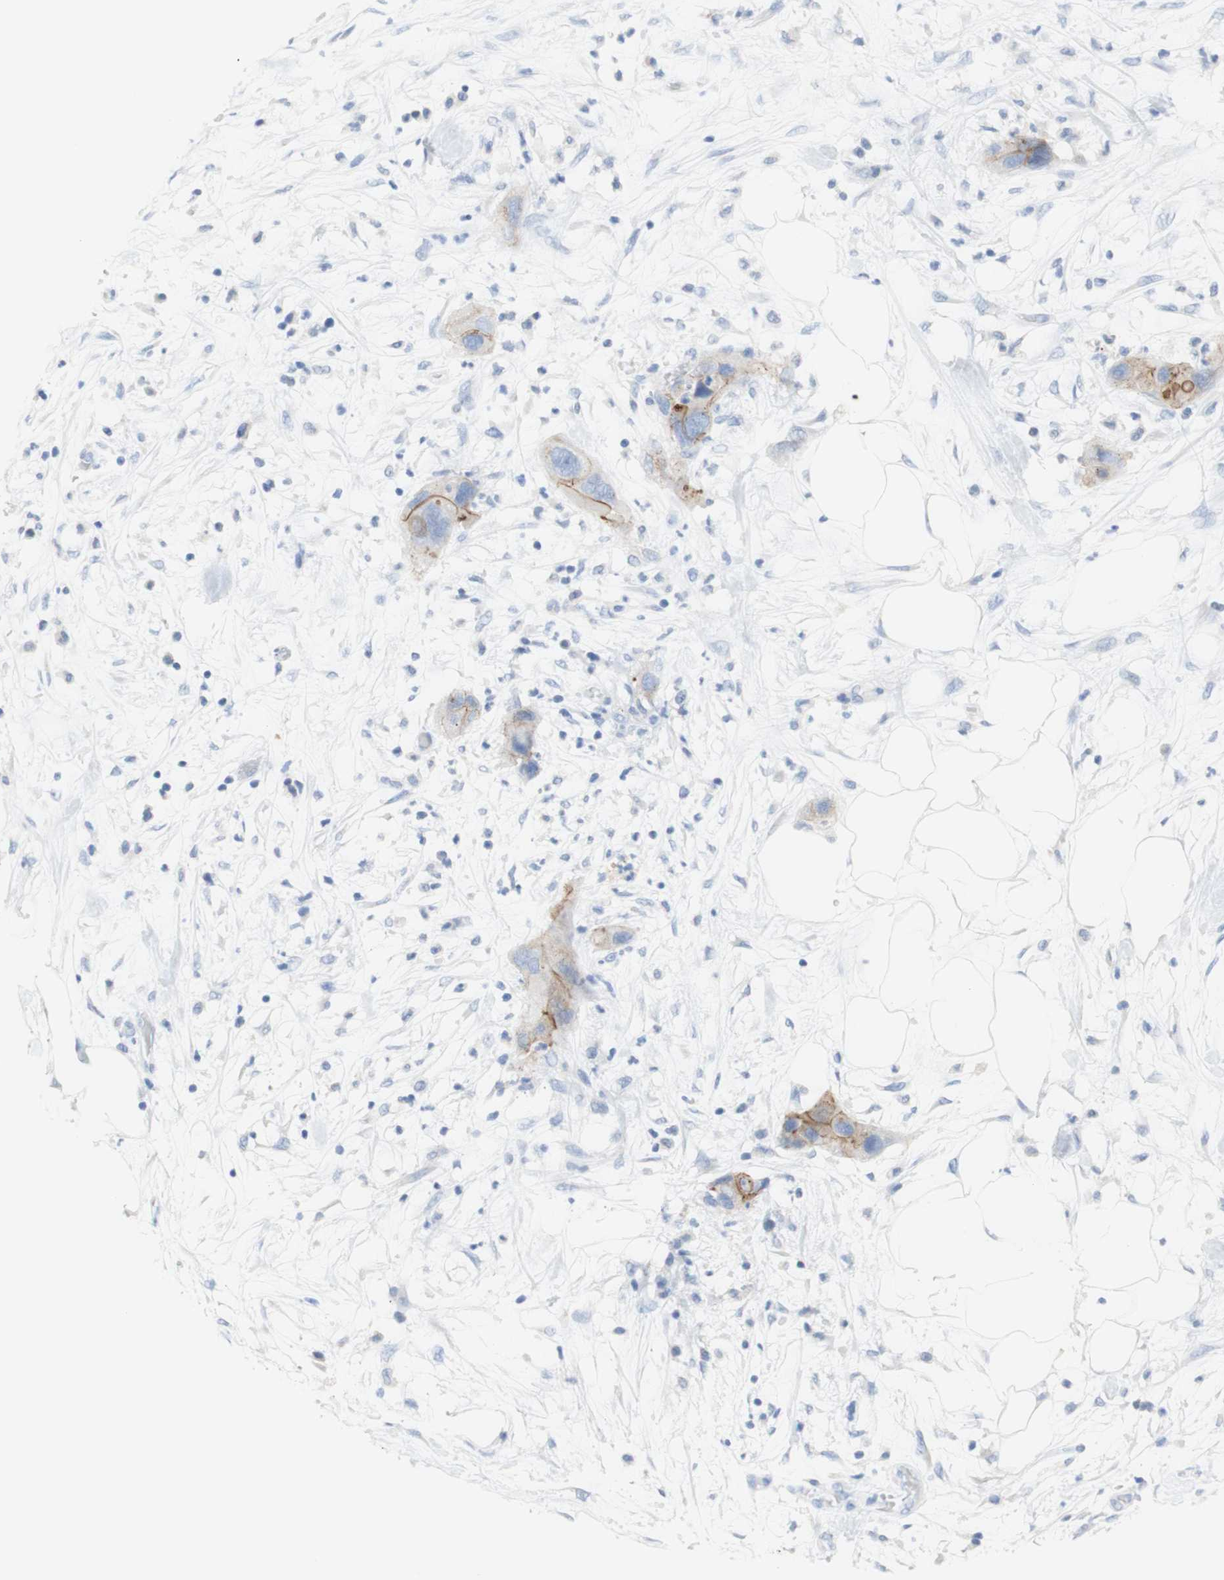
{"staining": {"intensity": "moderate", "quantity": ">75%", "location": "cytoplasmic/membranous"}, "tissue": "pancreatic cancer", "cell_type": "Tumor cells", "image_type": "cancer", "snomed": [{"axis": "morphology", "description": "Adenocarcinoma, NOS"}, {"axis": "topography", "description": "Pancreas"}], "caption": "DAB immunohistochemical staining of human adenocarcinoma (pancreatic) shows moderate cytoplasmic/membranous protein staining in approximately >75% of tumor cells.", "gene": "DSC2", "patient": {"sex": "female", "age": 71}}